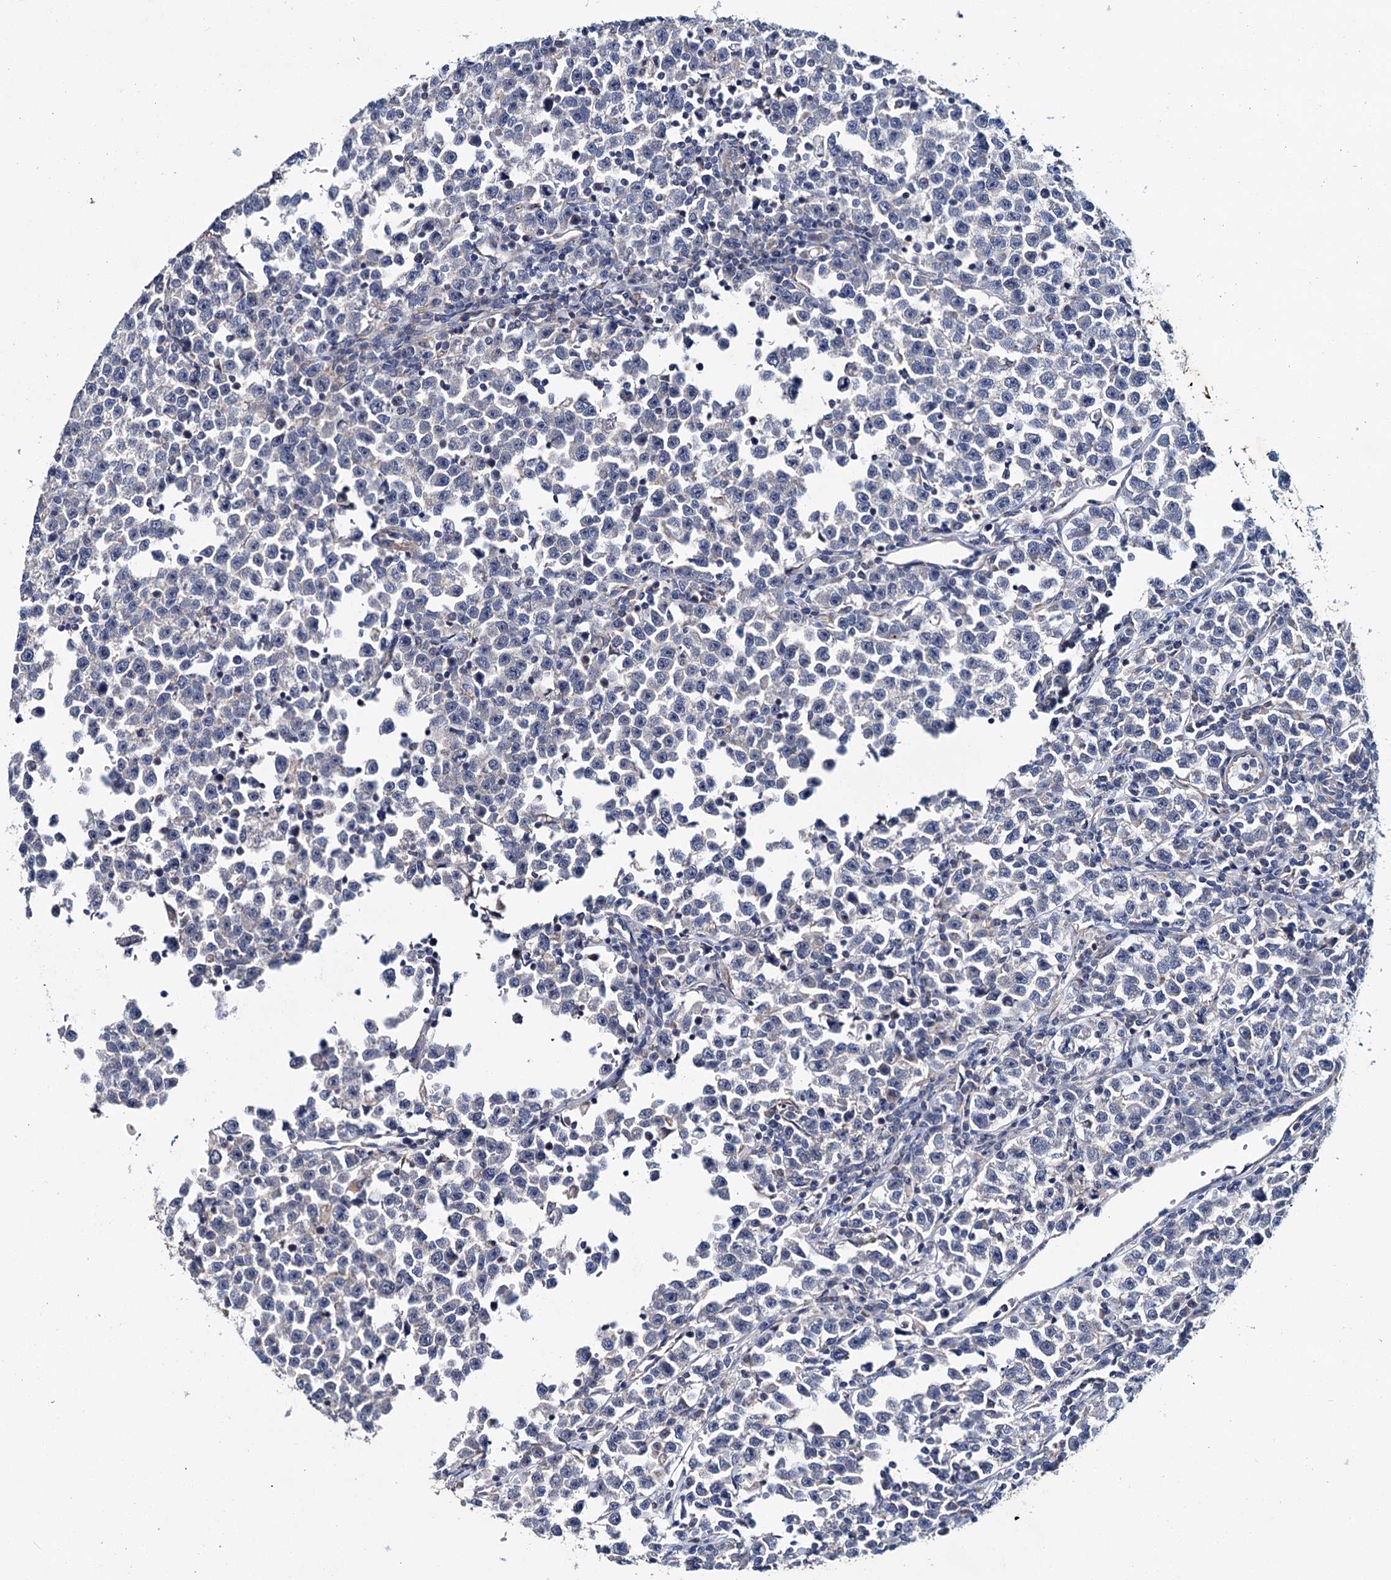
{"staining": {"intensity": "negative", "quantity": "none", "location": "none"}, "tissue": "testis cancer", "cell_type": "Tumor cells", "image_type": "cancer", "snomed": [{"axis": "morphology", "description": "Normal tissue, NOS"}, {"axis": "morphology", "description": "Seminoma, NOS"}, {"axis": "topography", "description": "Testis"}], "caption": "An immunohistochemistry image of testis seminoma is shown. There is no staining in tumor cells of testis seminoma.", "gene": "CEP295", "patient": {"sex": "male", "age": 43}}